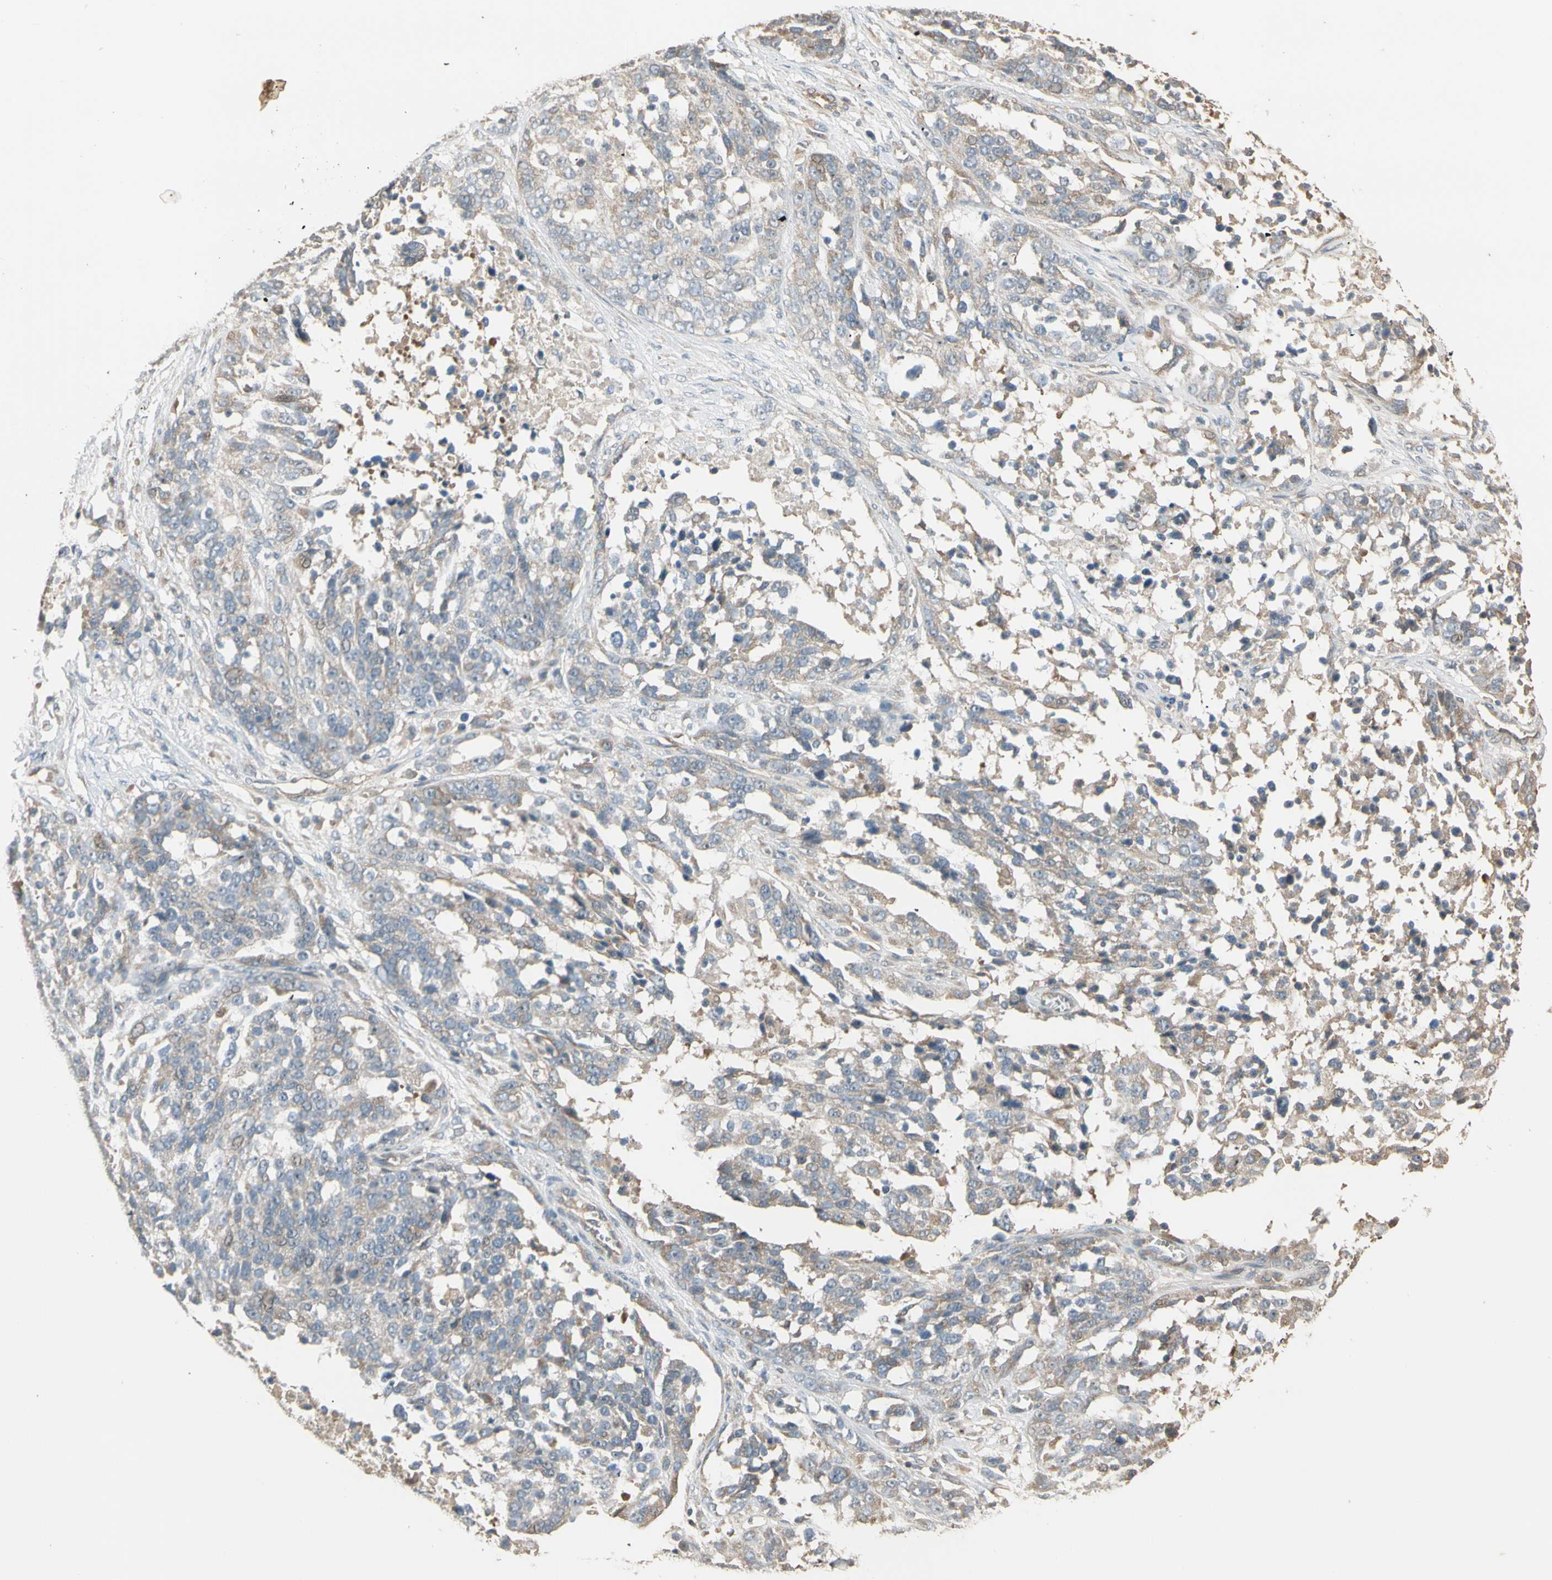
{"staining": {"intensity": "weak", "quantity": ">75%", "location": "cytoplasmic/membranous"}, "tissue": "ovarian cancer", "cell_type": "Tumor cells", "image_type": "cancer", "snomed": [{"axis": "morphology", "description": "Cystadenocarcinoma, serous, NOS"}, {"axis": "topography", "description": "Ovary"}], "caption": "This micrograph displays immunohistochemistry staining of ovarian cancer, with low weak cytoplasmic/membranous positivity in approximately >75% of tumor cells.", "gene": "TNFRSF21", "patient": {"sex": "female", "age": 44}}